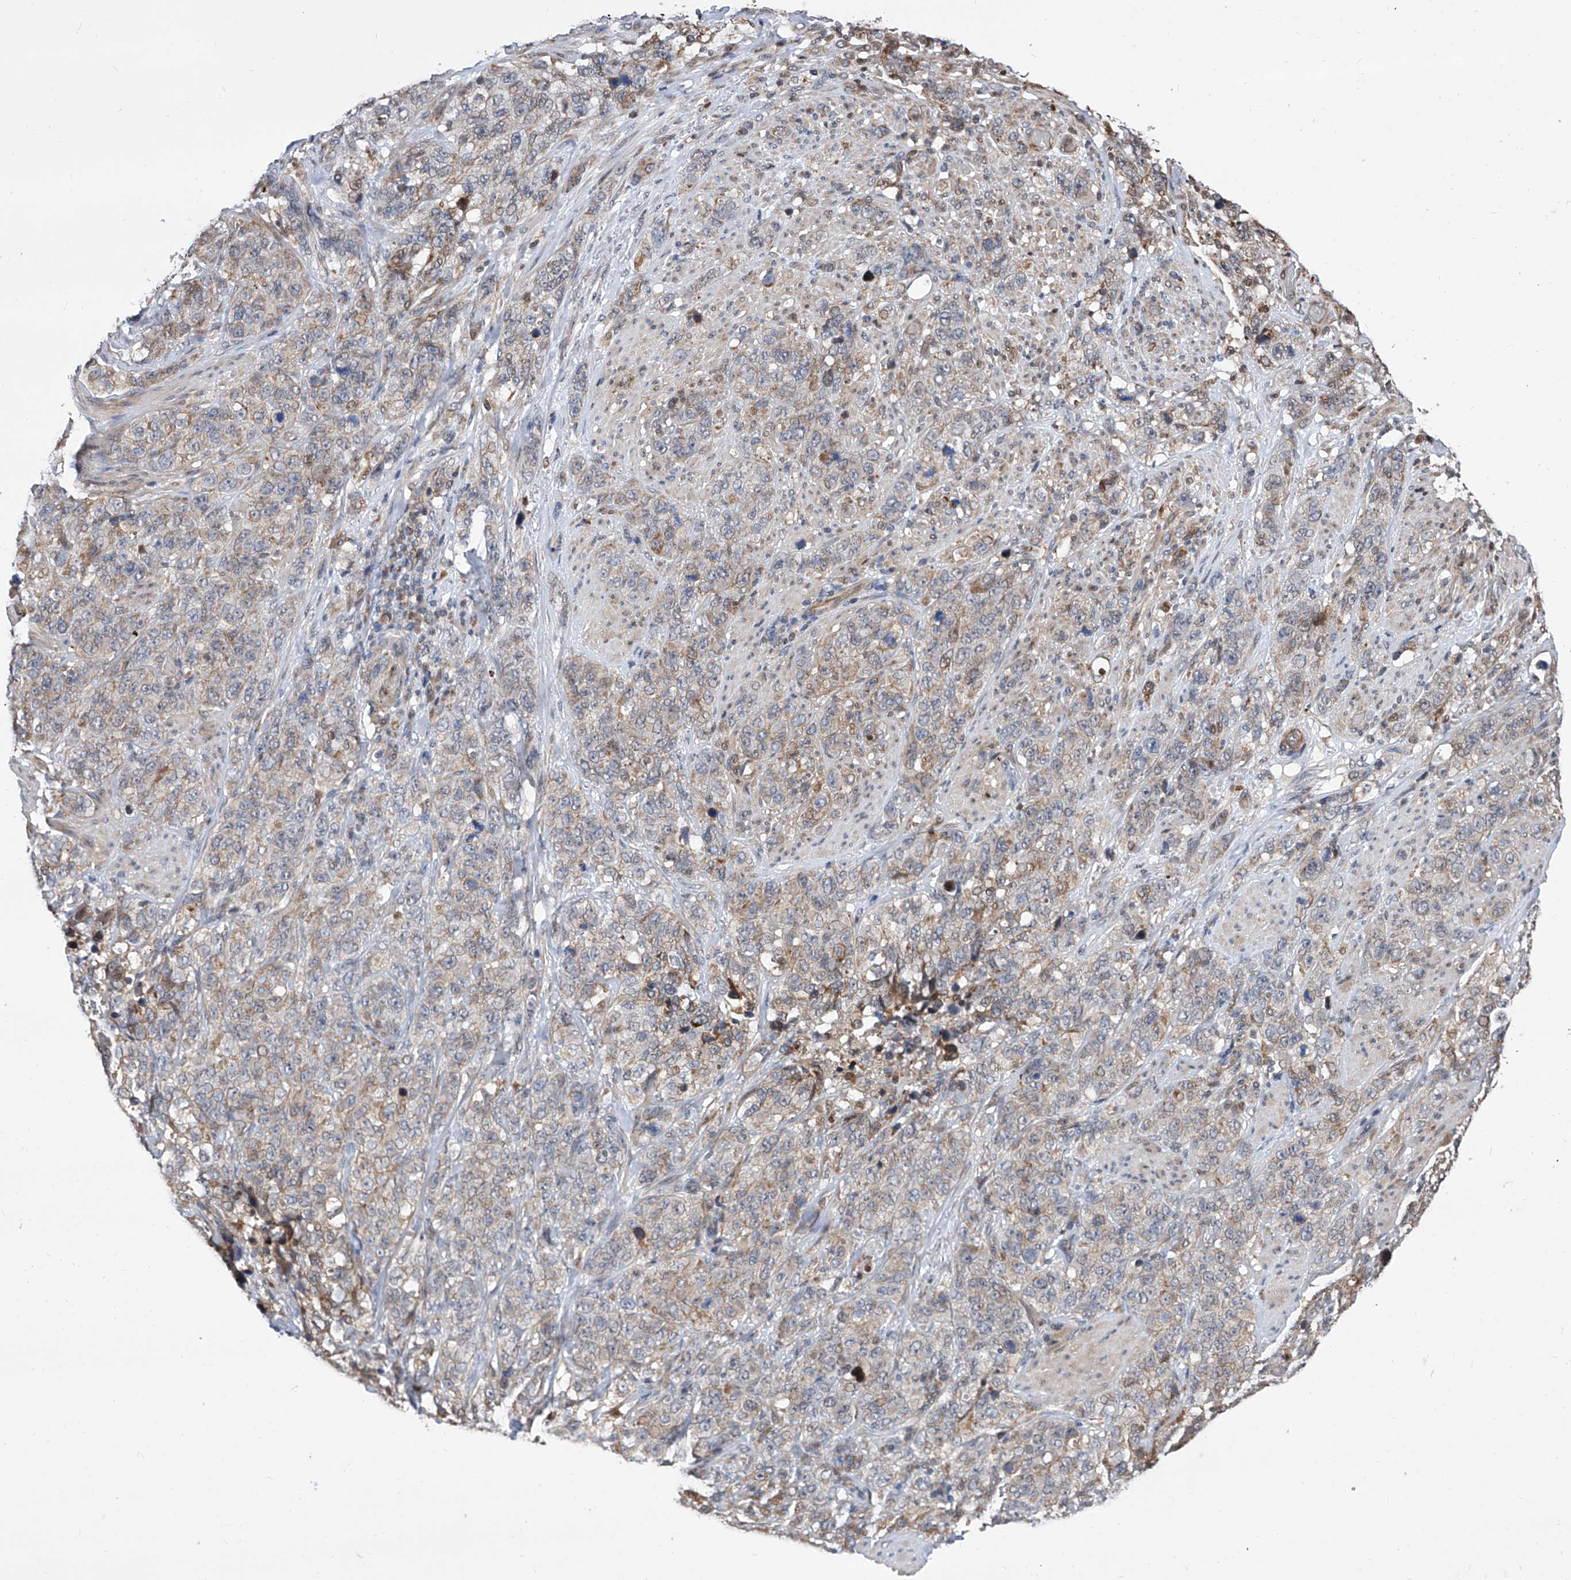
{"staining": {"intensity": "weak", "quantity": "<25%", "location": "cytoplasmic/membranous"}, "tissue": "stomach cancer", "cell_type": "Tumor cells", "image_type": "cancer", "snomed": [{"axis": "morphology", "description": "Adenocarcinoma, NOS"}, {"axis": "topography", "description": "Stomach"}], "caption": "Human stomach cancer (adenocarcinoma) stained for a protein using immunohistochemistry (IHC) reveals no staining in tumor cells.", "gene": "FARP2", "patient": {"sex": "male", "age": 48}}